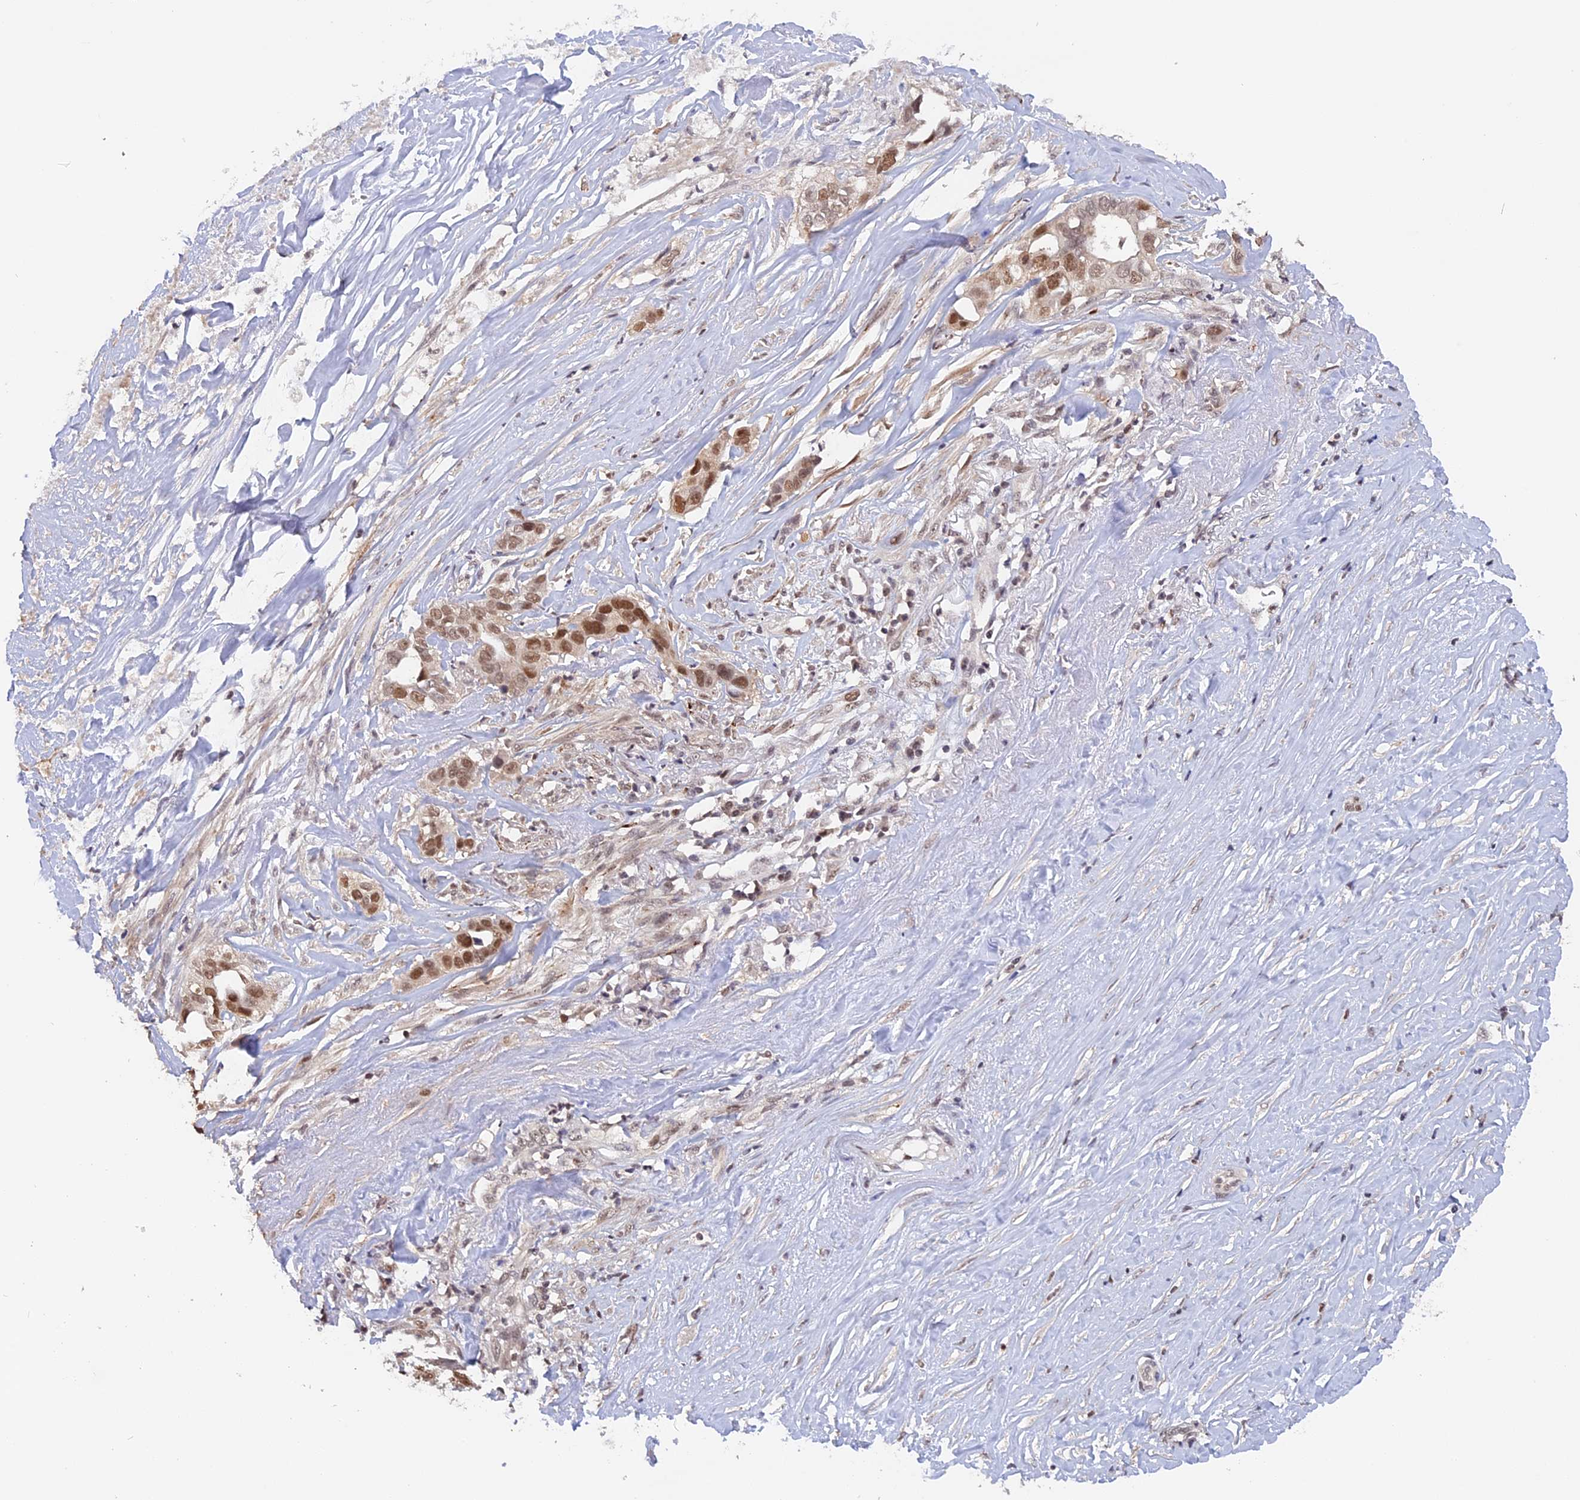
{"staining": {"intensity": "moderate", "quantity": ">75%", "location": "nuclear"}, "tissue": "liver cancer", "cell_type": "Tumor cells", "image_type": "cancer", "snomed": [{"axis": "morphology", "description": "Cholangiocarcinoma"}, {"axis": "topography", "description": "Liver"}], "caption": "The photomicrograph shows staining of liver cholangiocarcinoma, revealing moderate nuclear protein positivity (brown color) within tumor cells. The staining was performed using DAB, with brown indicating positive protein expression. Nuclei are stained blue with hematoxylin.", "gene": "RFC5", "patient": {"sex": "female", "age": 79}}